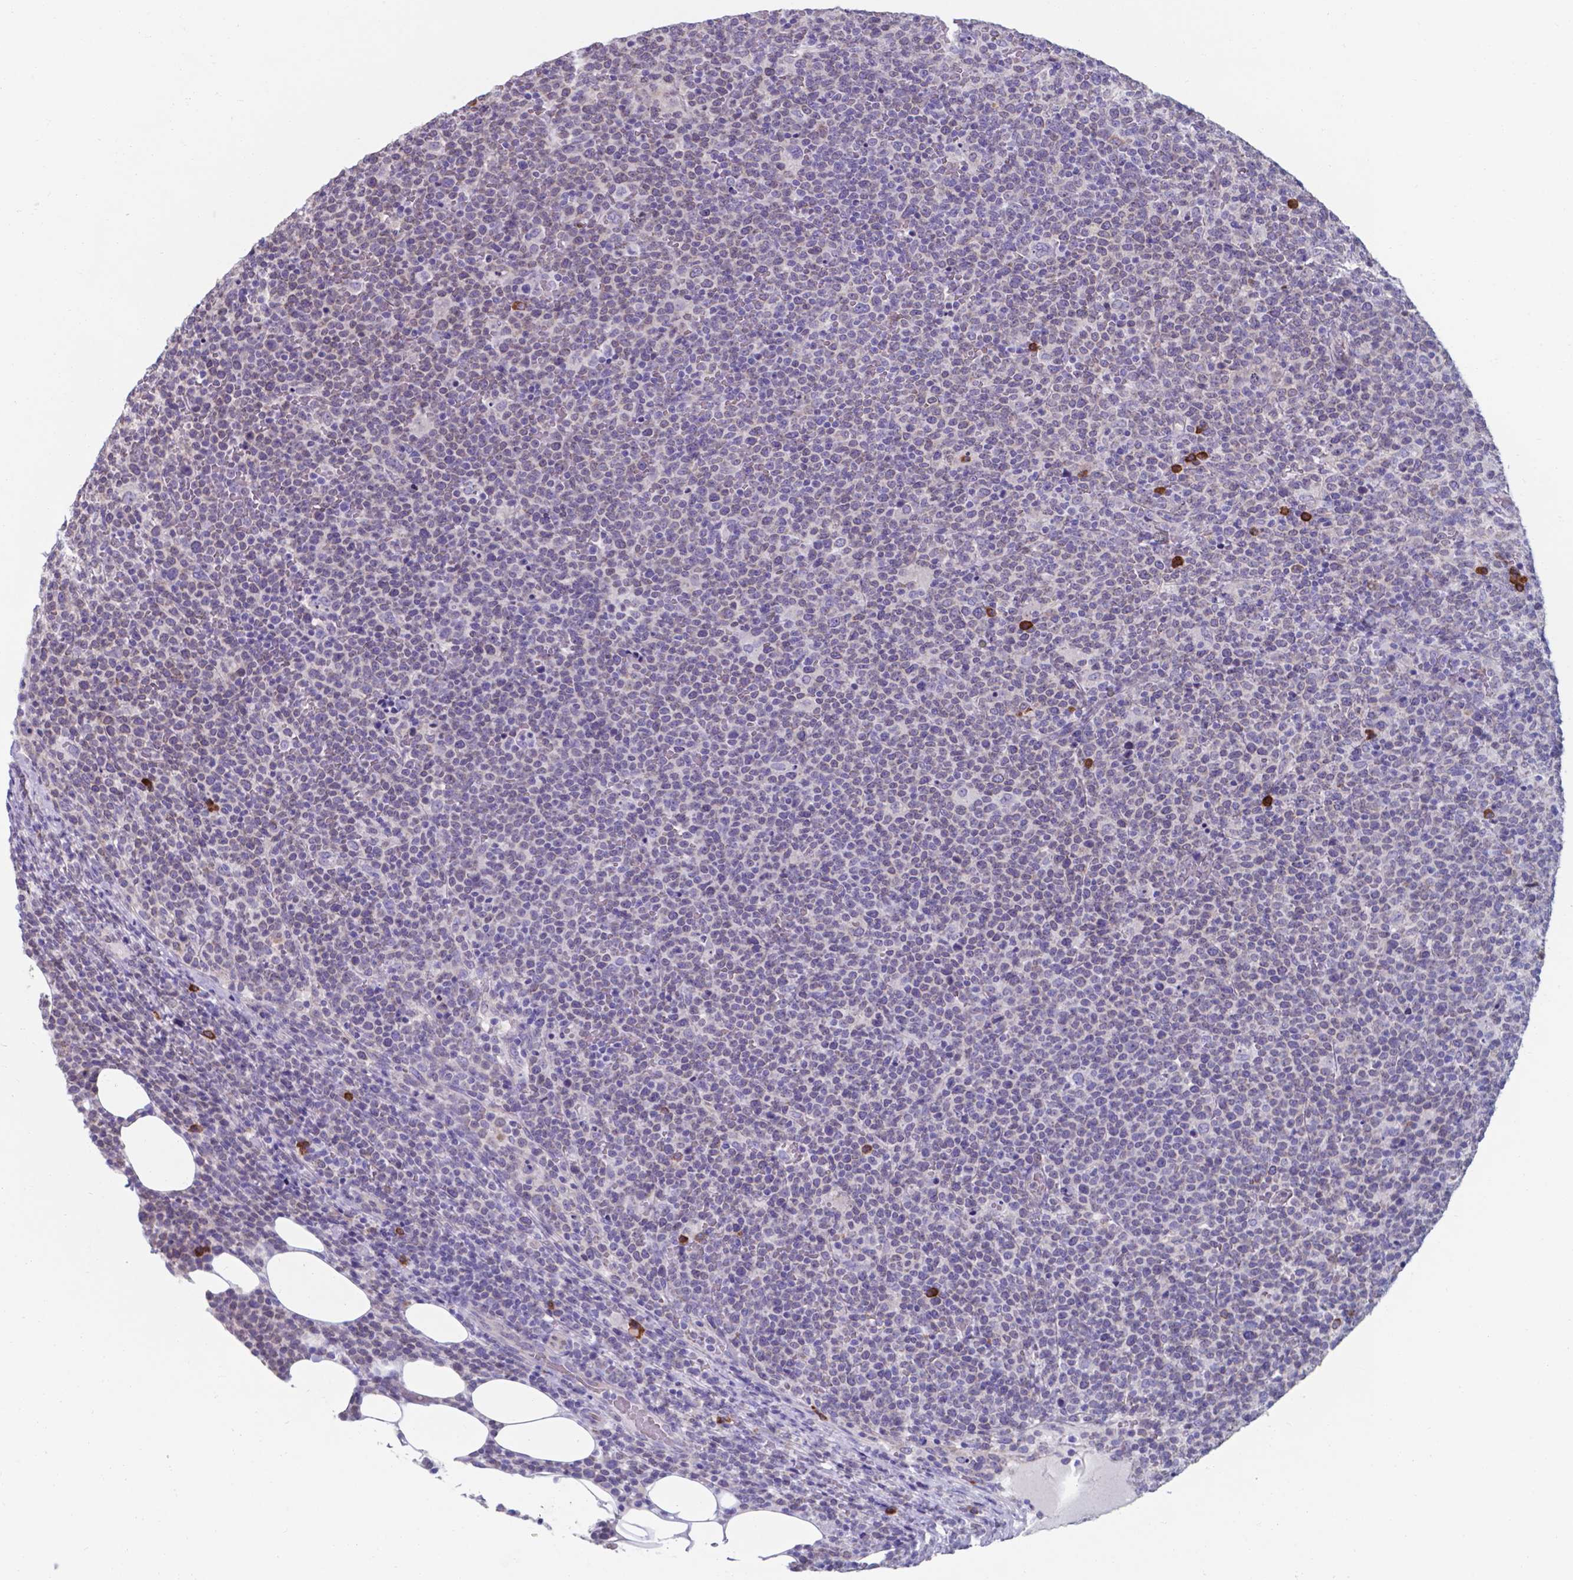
{"staining": {"intensity": "negative", "quantity": "none", "location": "none"}, "tissue": "lymphoma", "cell_type": "Tumor cells", "image_type": "cancer", "snomed": [{"axis": "morphology", "description": "Malignant lymphoma, non-Hodgkin's type, High grade"}, {"axis": "topography", "description": "Lymph node"}], "caption": "Immunohistochemistry (IHC) histopathology image of lymphoma stained for a protein (brown), which demonstrates no positivity in tumor cells. Brightfield microscopy of immunohistochemistry stained with DAB (brown) and hematoxylin (blue), captured at high magnification.", "gene": "UBE2J1", "patient": {"sex": "male", "age": 61}}